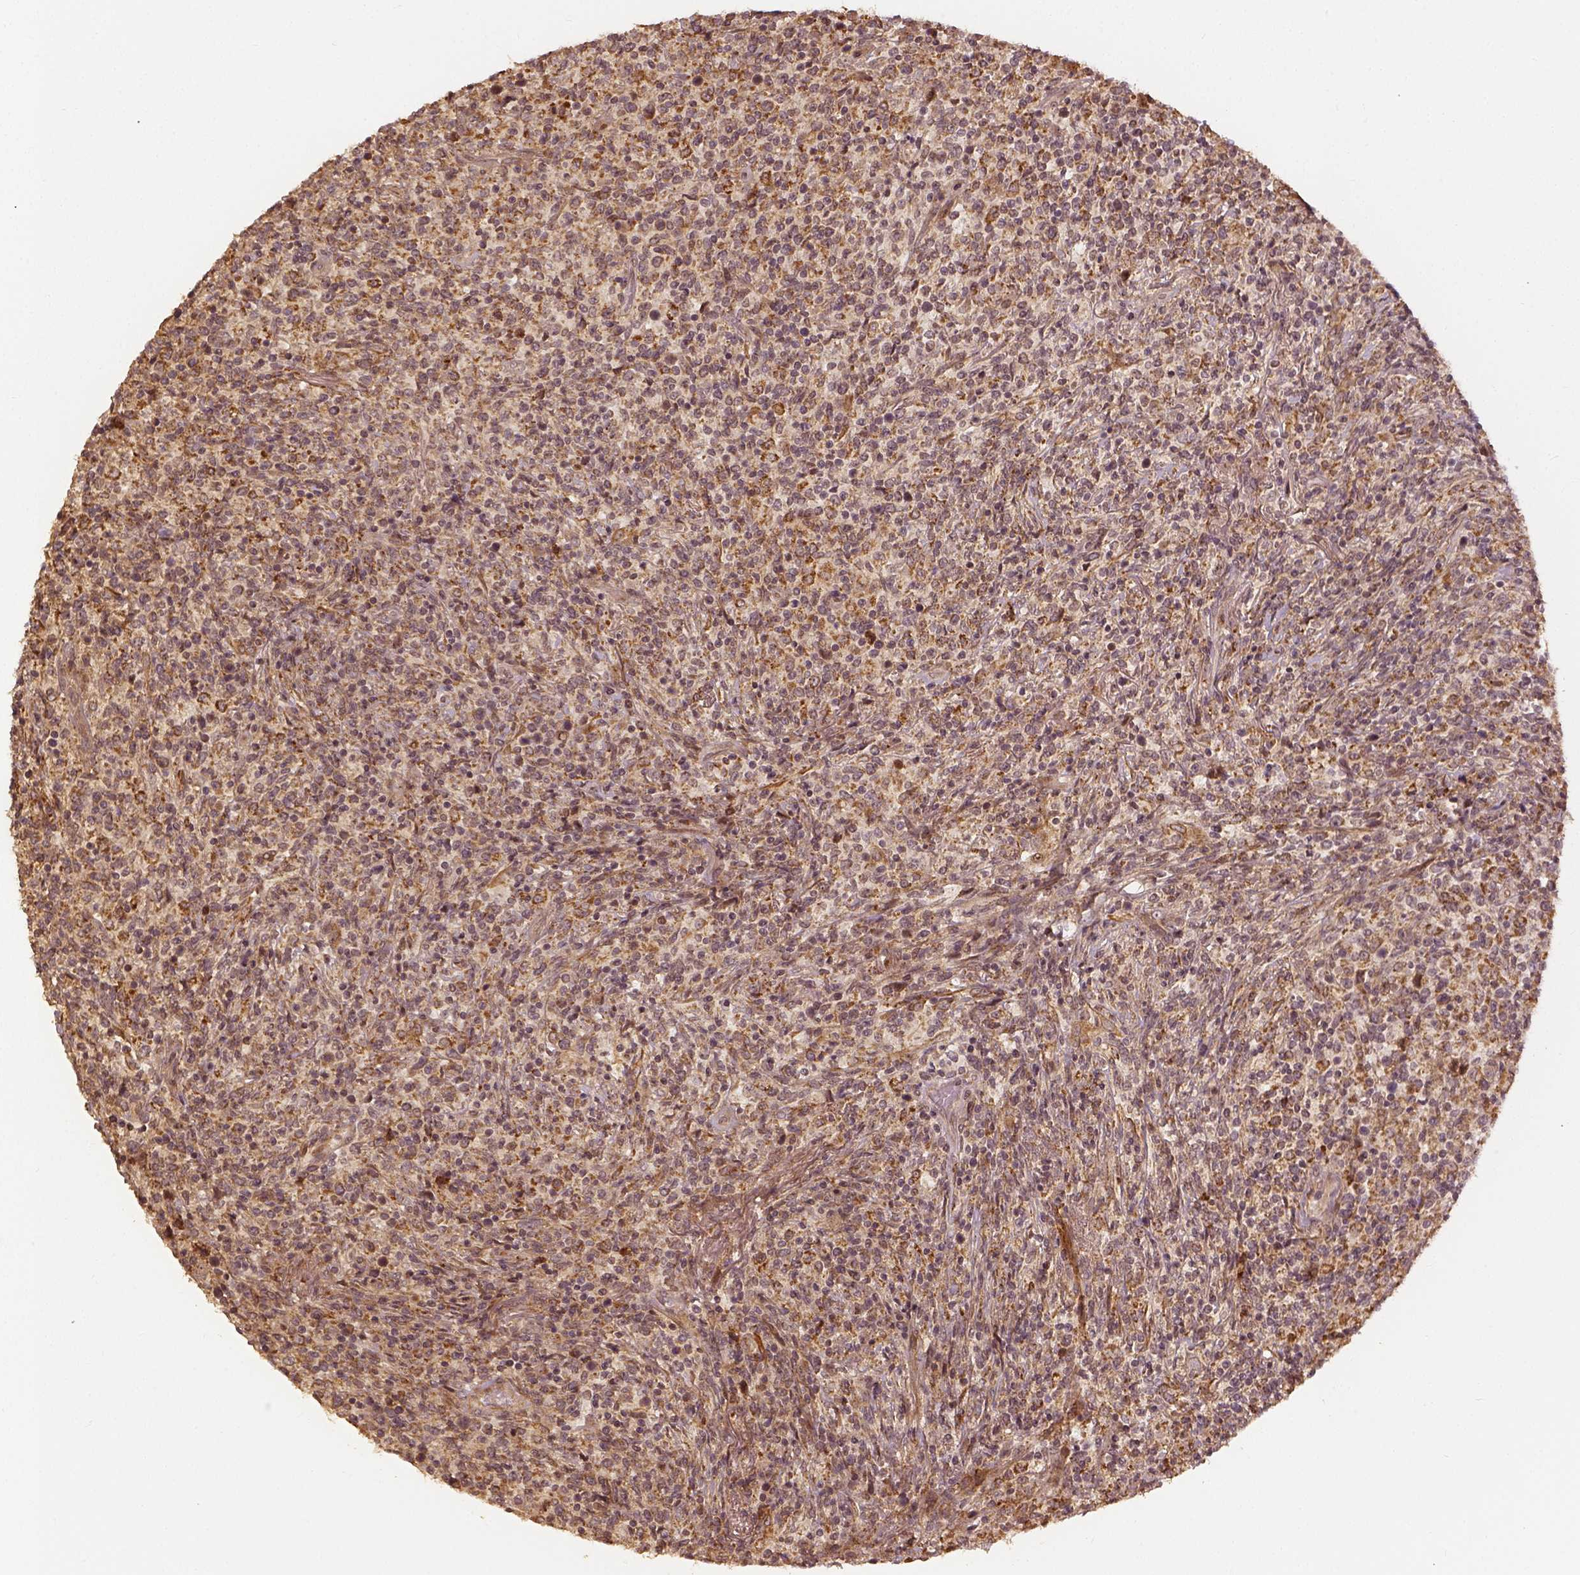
{"staining": {"intensity": "moderate", "quantity": "25%-75%", "location": "cytoplasmic/membranous"}, "tissue": "lymphoma", "cell_type": "Tumor cells", "image_type": "cancer", "snomed": [{"axis": "morphology", "description": "Malignant lymphoma, non-Hodgkin's type, High grade"}, {"axis": "topography", "description": "Lung"}], "caption": "Brown immunohistochemical staining in human high-grade malignant lymphoma, non-Hodgkin's type demonstrates moderate cytoplasmic/membranous positivity in about 25%-75% of tumor cells.", "gene": "VEGFA", "patient": {"sex": "male", "age": 79}}